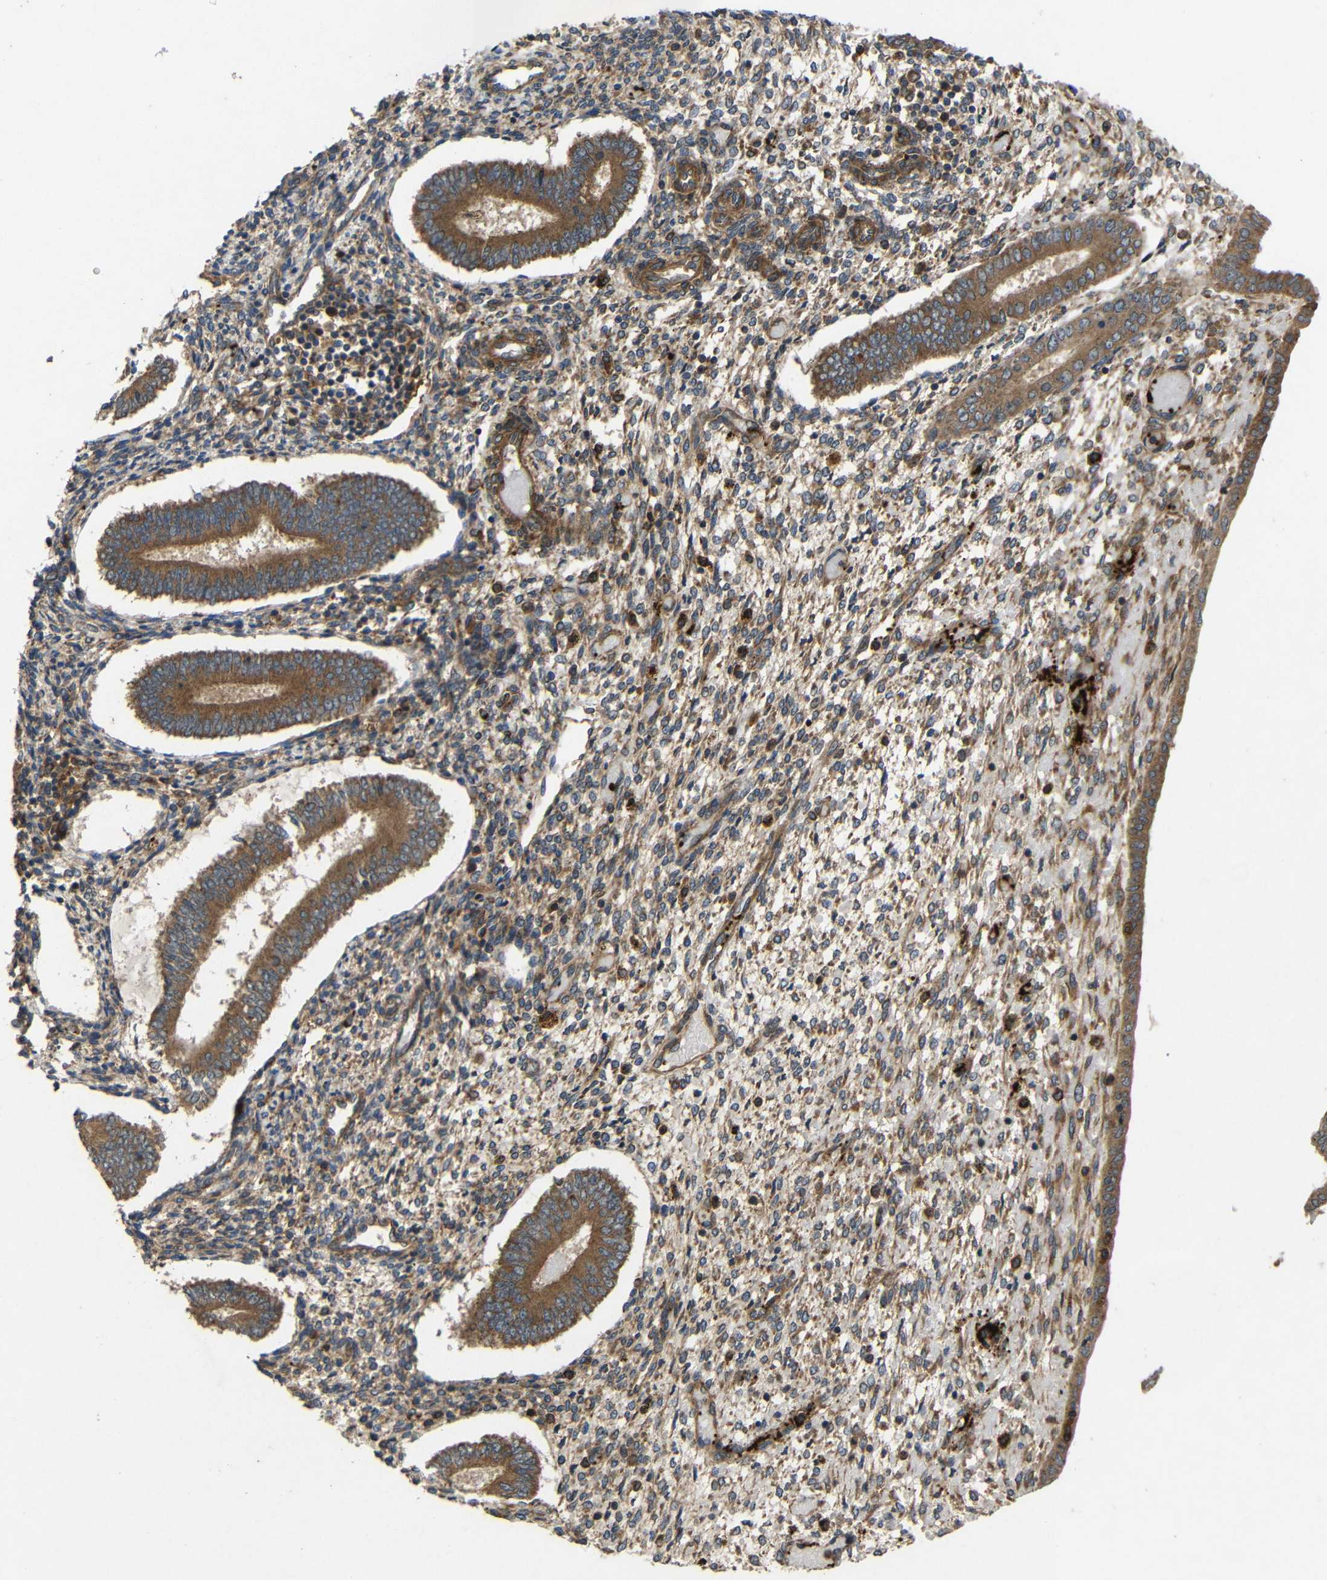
{"staining": {"intensity": "strong", "quantity": "25%-75%", "location": "cytoplasmic/membranous"}, "tissue": "endometrium", "cell_type": "Cells in endometrial stroma", "image_type": "normal", "snomed": [{"axis": "morphology", "description": "Normal tissue, NOS"}, {"axis": "topography", "description": "Endometrium"}], "caption": "Immunohistochemical staining of unremarkable human endometrium displays strong cytoplasmic/membranous protein expression in about 25%-75% of cells in endometrial stroma.", "gene": "EIF2S1", "patient": {"sex": "female", "age": 42}}